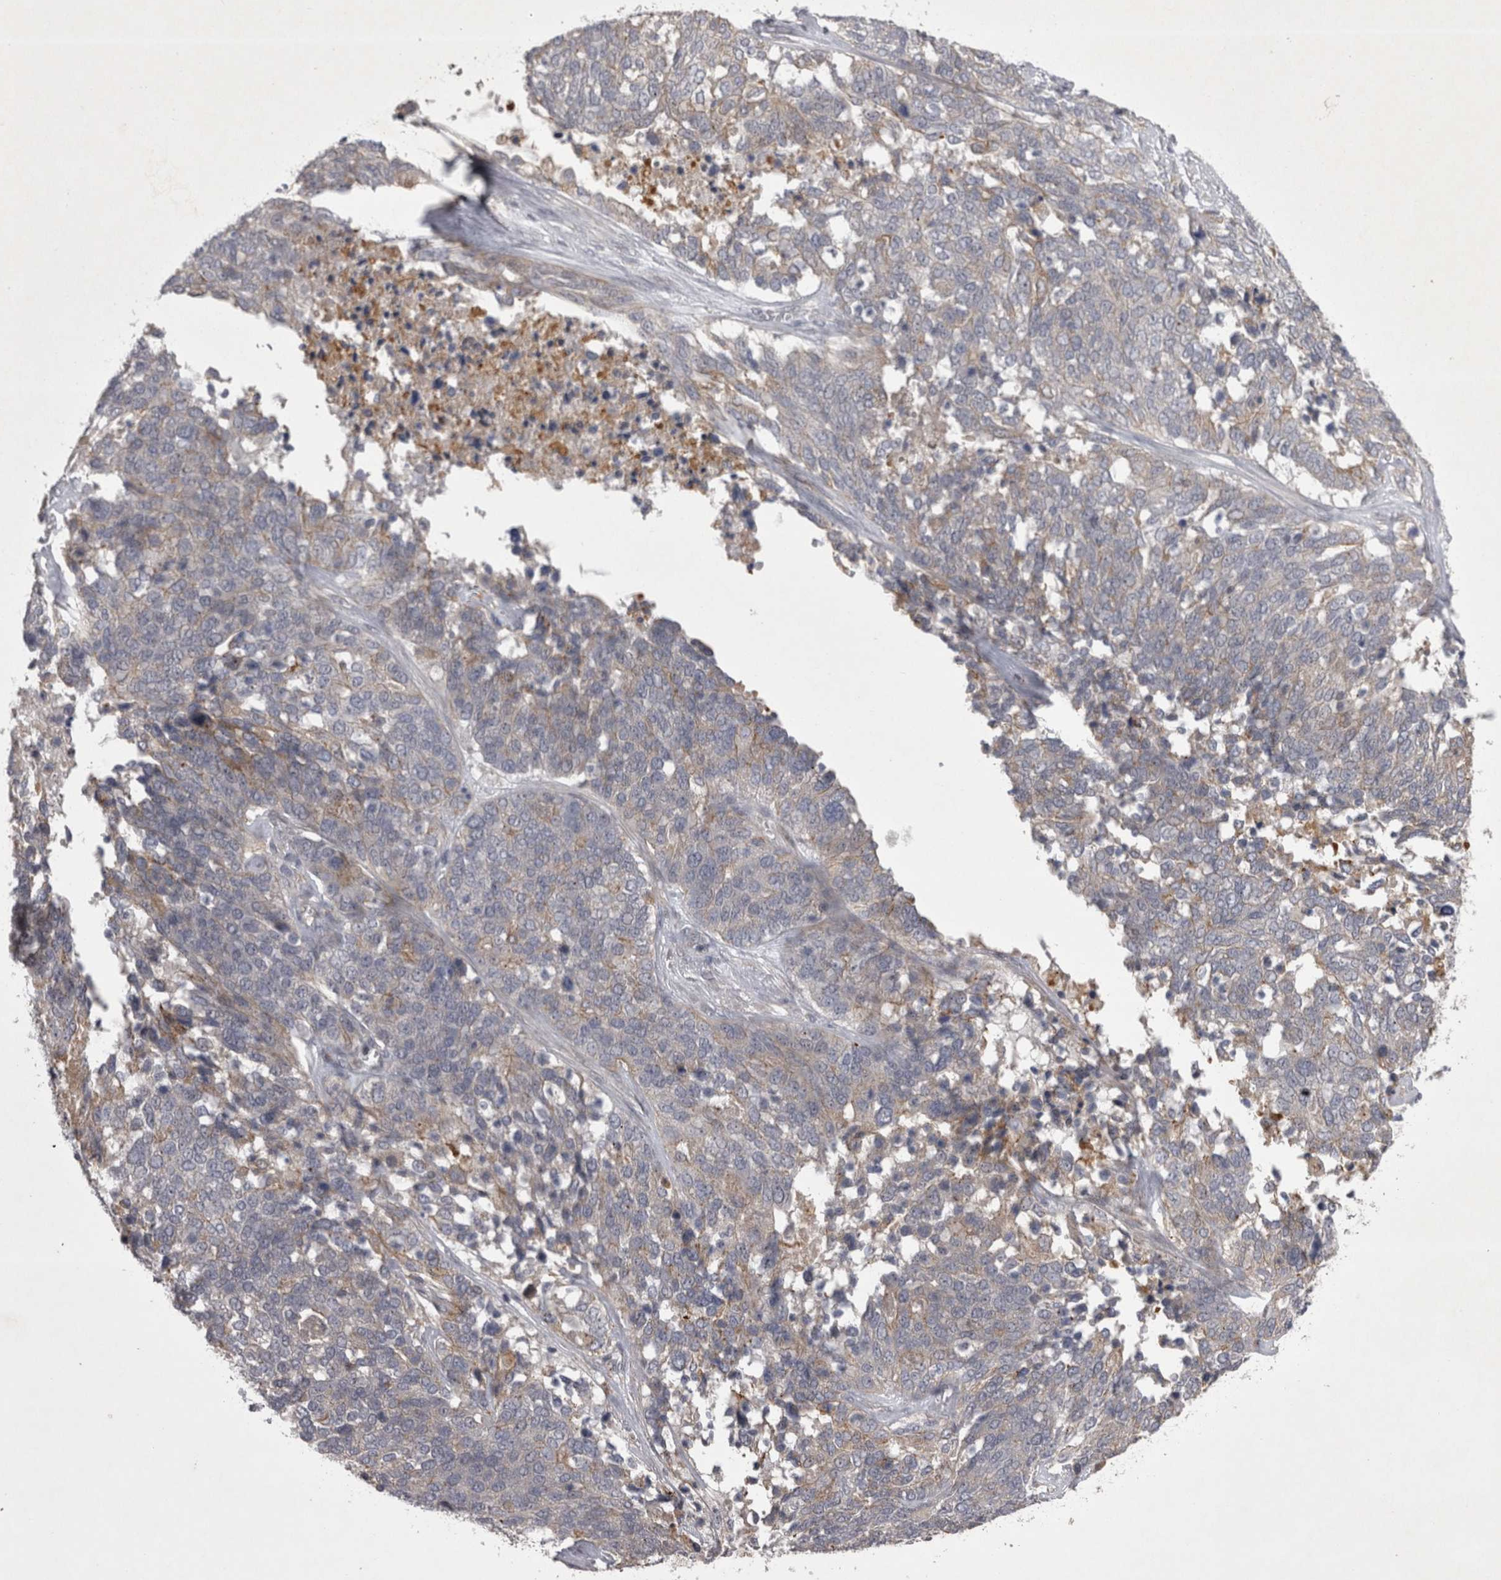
{"staining": {"intensity": "negative", "quantity": "none", "location": "none"}, "tissue": "ovarian cancer", "cell_type": "Tumor cells", "image_type": "cancer", "snomed": [{"axis": "morphology", "description": "Cystadenocarcinoma, serous, NOS"}, {"axis": "topography", "description": "Ovary"}], "caption": "Immunohistochemistry (IHC) of ovarian cancer (serous cystadenocarcinoma) demonstrates no positivity in tumor cells.", "gene": "CTBS", "patient": {"sex": "female", "age": 44}}